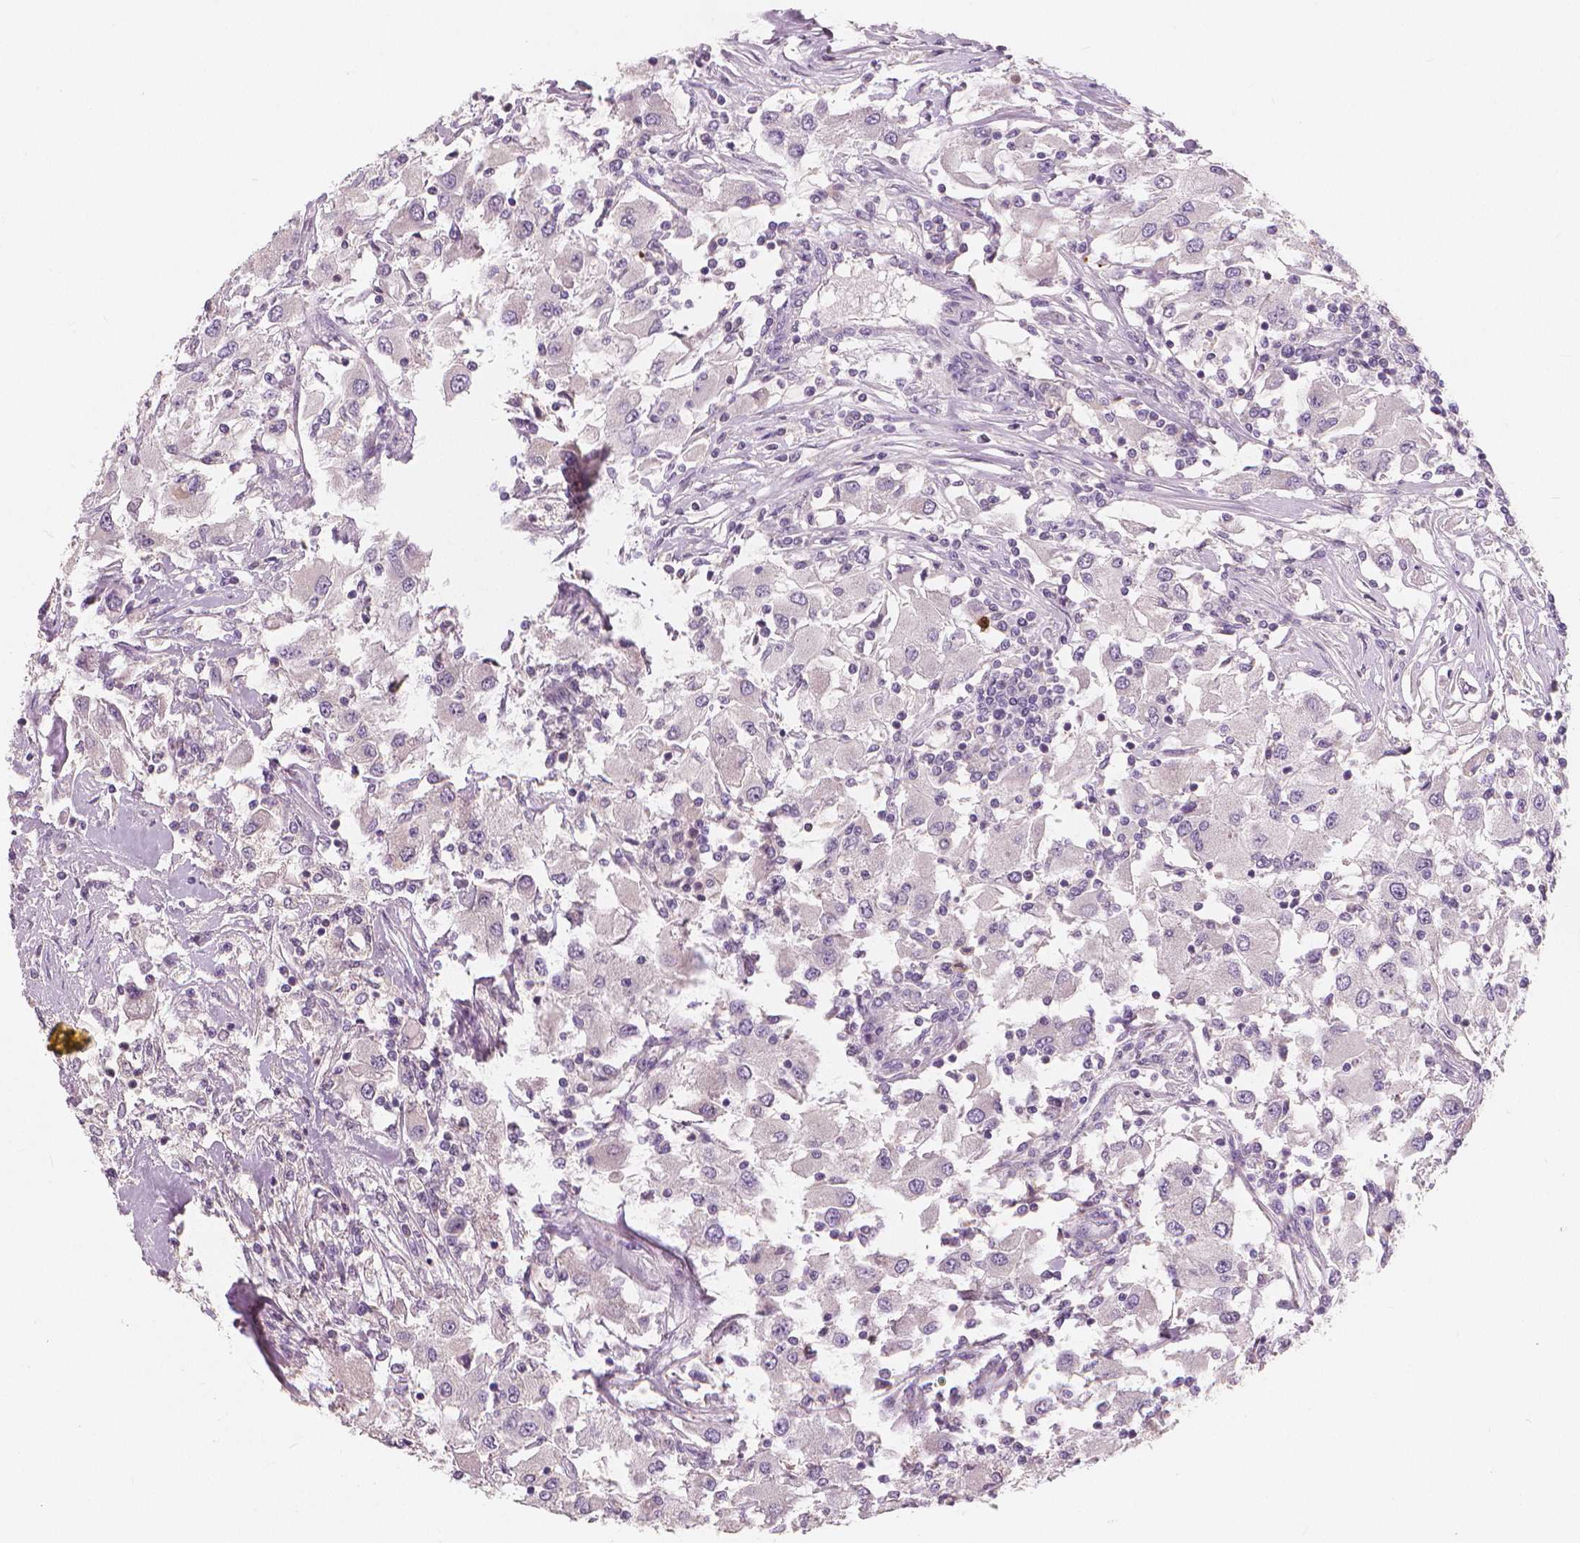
{"staining": {"intensity": "negative", "quantity": "none", "location": "none"}, "tissue": "renal cancer", "cell_type": "Tumor cells", "image_type": "cancer", "snomed": [{"axis": "morphology", "description": "Adenocarcinoma, NOS"}, {"axis": "topography", "description": "Kidney"}], "caption": "IHC of human renal adenocarcinoma exhibits no expression in tumor cells.", "gene": "RNASE7", "patient": {"sex": "female", "age": 67}}